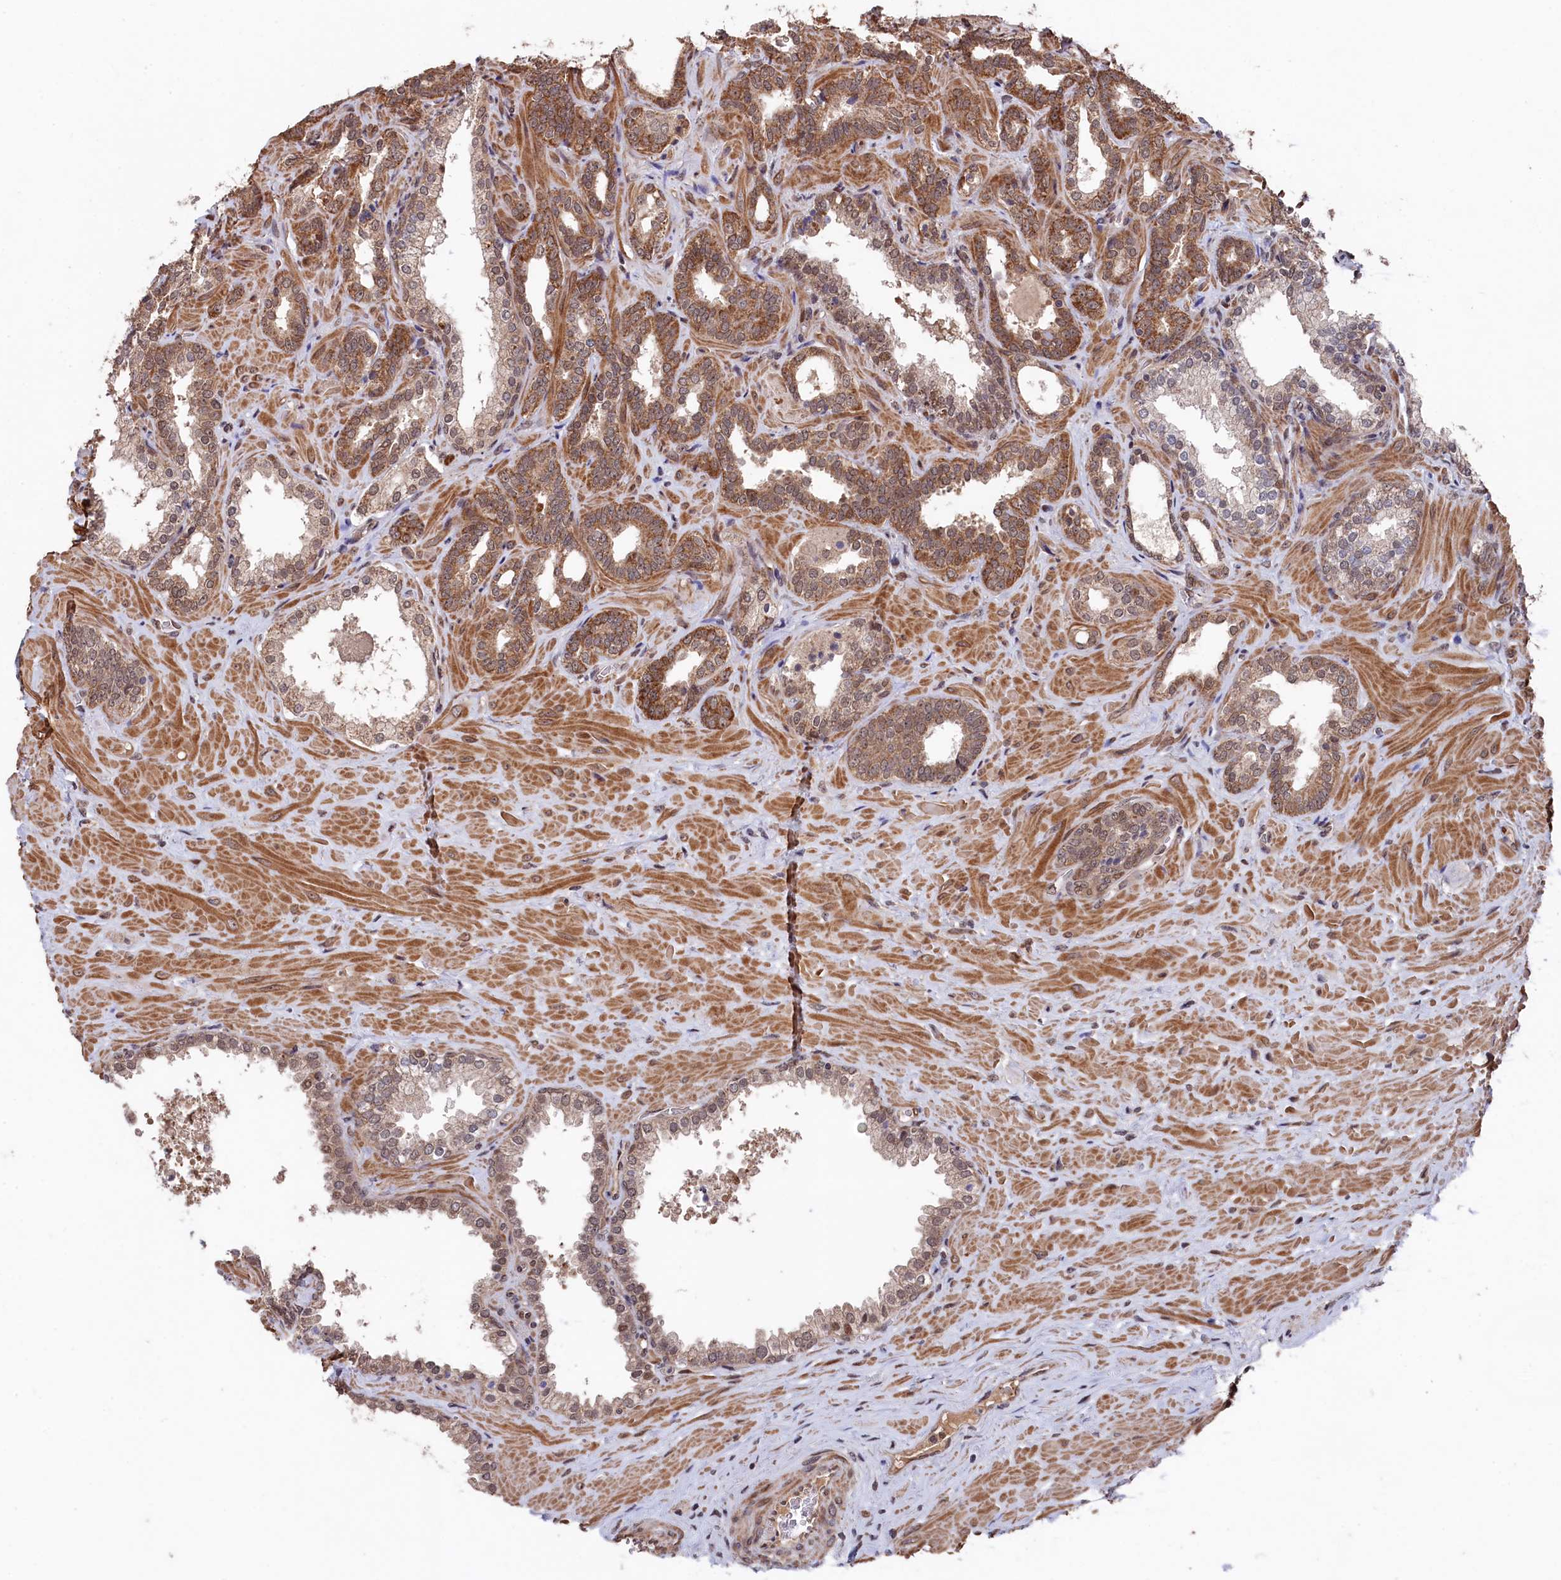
{"staining": {"intensity": "moderate", "quantity": ">75%", "location": "cytoplasmic/membranous"}, "tissue": "prostate cancer", "cell_type": "Tumor cells", "image_type": "cancer", "snomed": [{"axis": "morphology", "description": "Adenocarcinoma, High grade"}, {"axis": "topography", "description": "Prostate"}], "caption": "Immunohistochemistry (IHC) staining of prostate adenocarcinoma (high-grade), which displays medium levels of moderate cytoplasmic/membranous positivity in about >75% of tumor cells indicating moderate cytoplasmic/membranous protein expression. The staining was performed using DAB (brown) for protein detection and nuclei were counterstained in hematoxylin (blue).", "gene": "CLPX", "patient": {"sex": "male", "age": 64}}